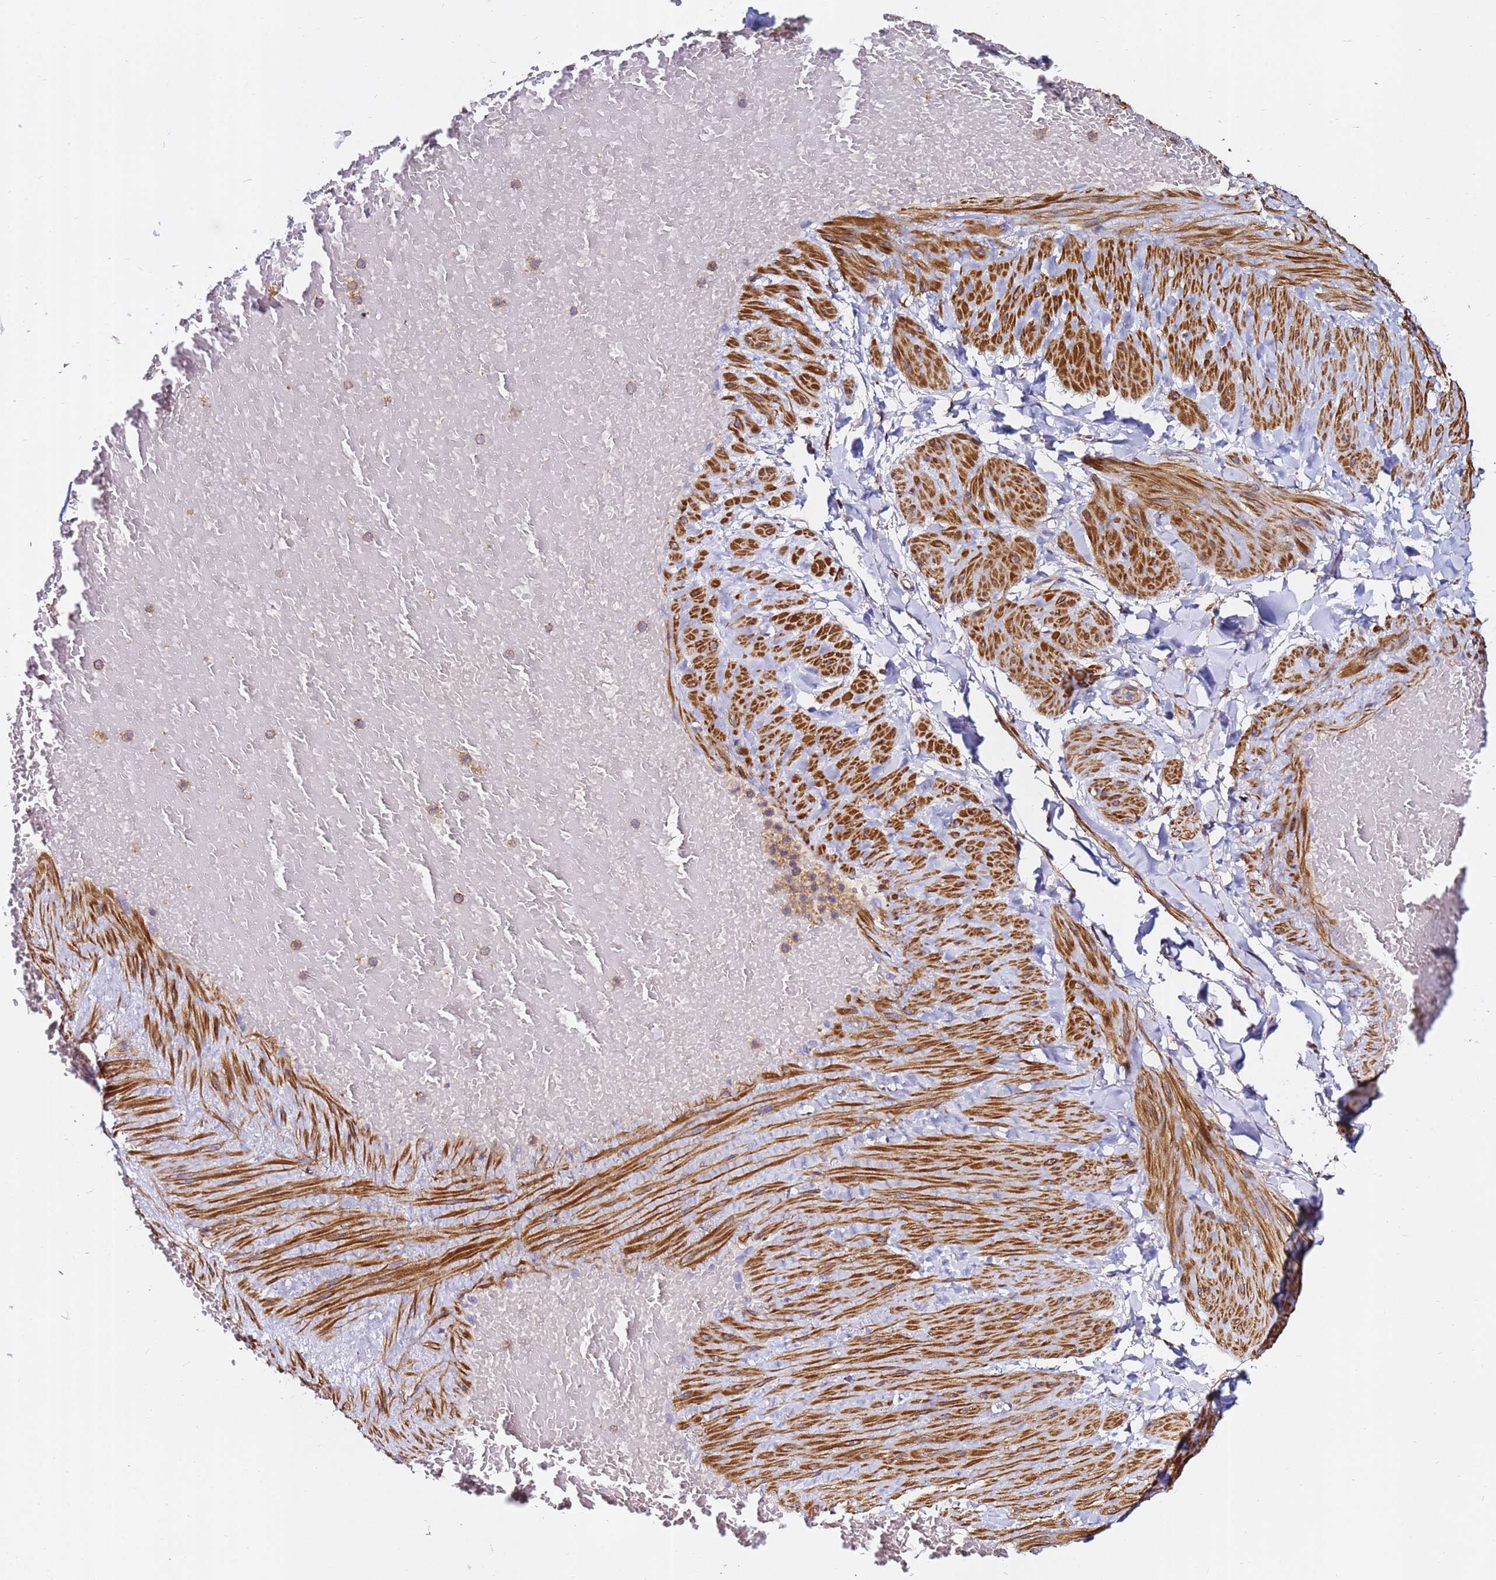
{"staining": {"intensity": "moderate", "quantity": "<25%", "location": "cytoplasmic/membranous"}, "tissue": "adipose tissue", "cell_type": "Adipocytes", "image_type": "normal", "snomed": [{"axis": "morphology", "description": "Normal tissue, NOS"}, {"axis": "topography", "description": "Soft tissue"}, {"axis": "topography", "description": "Vascular tissue"}], "caption": "Immunohistochemistry histopathology image of normal adipose tissue: human adipose tissue stained using IHC displays low levels of moderate protein expression localized specifically in the cytoplasmic/membranous of adipocytes, appearing as a cytoplasmic/membranous brown color.", "gene": "ACTA1", "patient": {"sex": "male", "age": 54}}